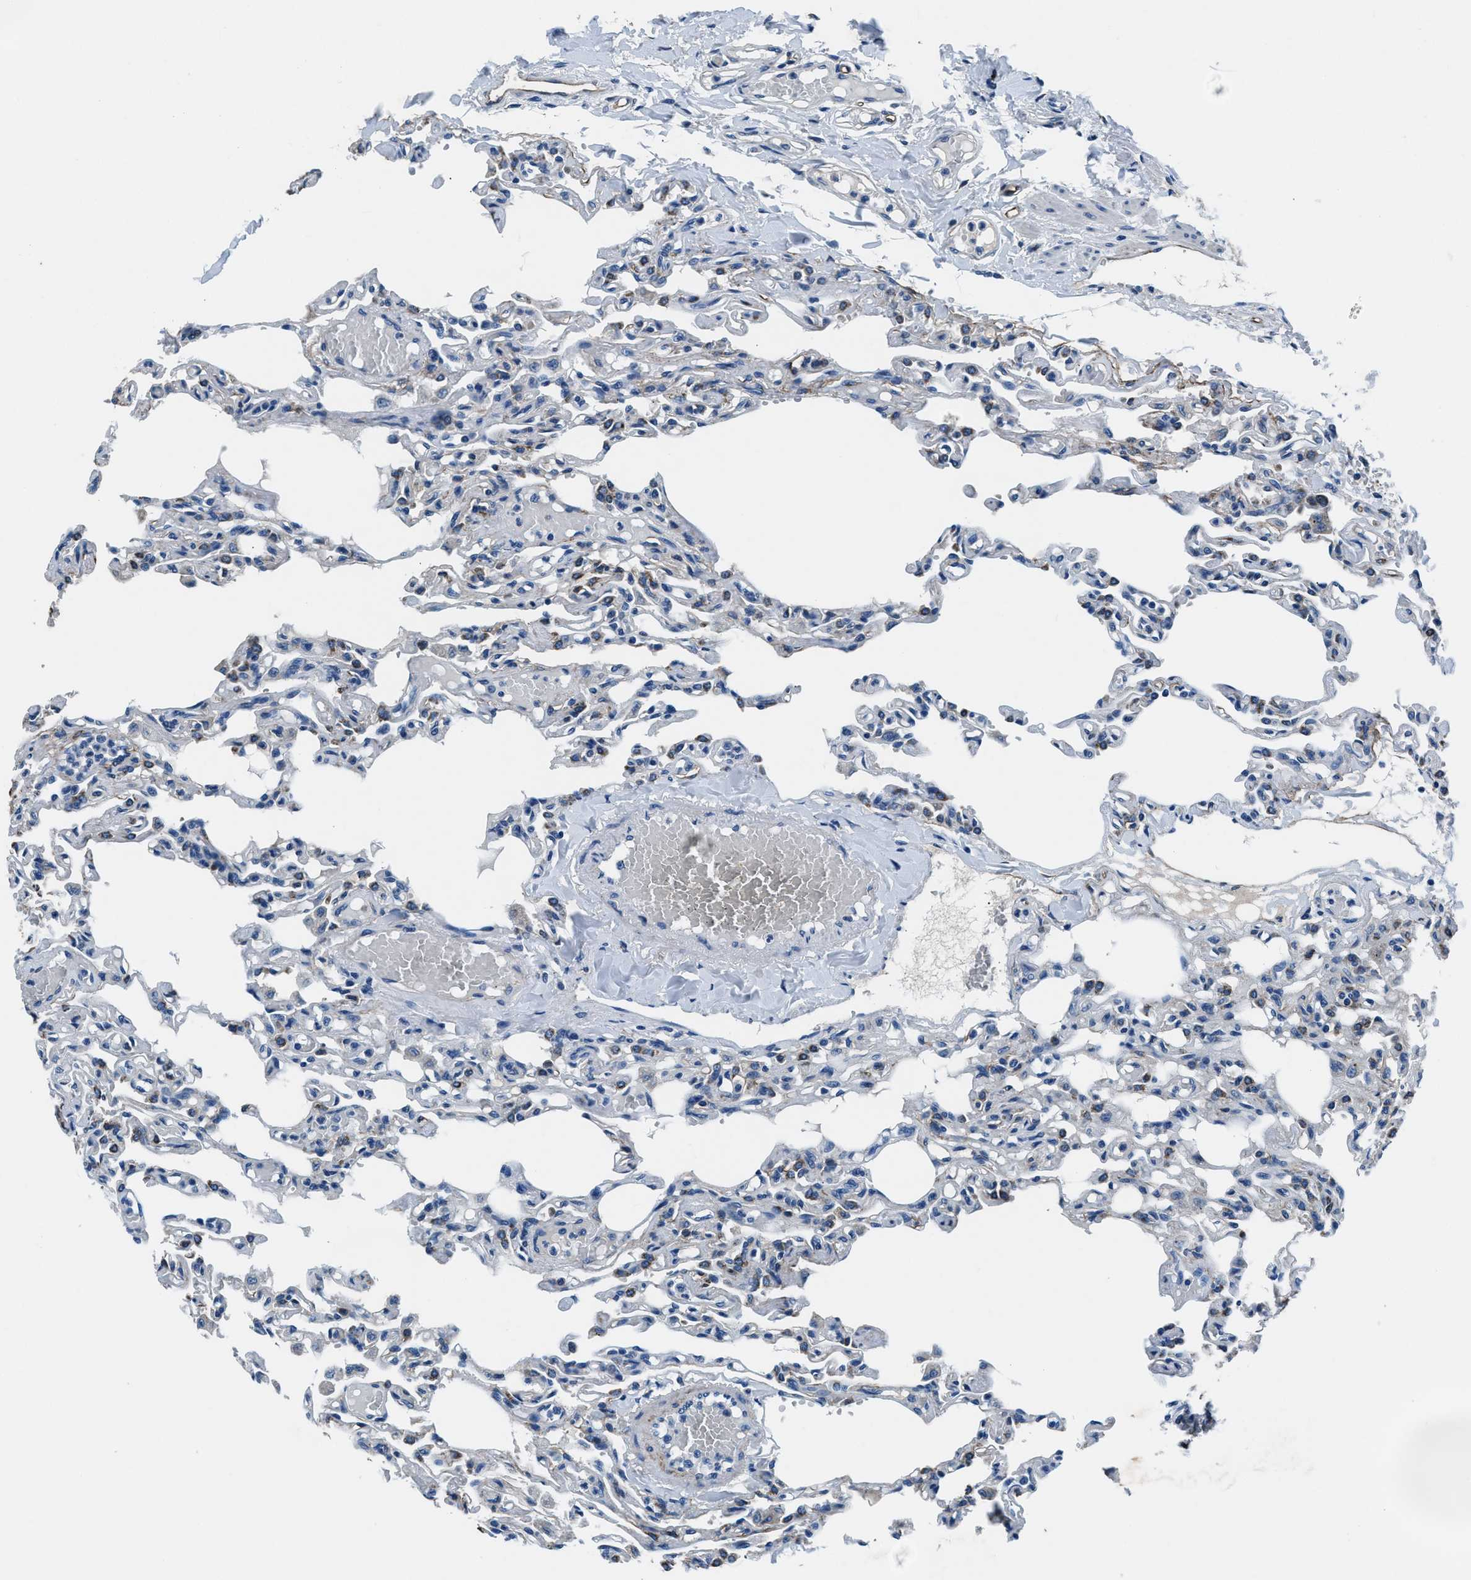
{"staining": {"intensity": "moderate", "quantity": "25%-75%", "location": "cytoplasmic/membranous"}, "tissue": "lung", "cell_type": "Alveolar cells", "image_type": "normal", "snomed": [{"axis": "morphology", "description": "Normal tissue, NOS"}, {"axis": "topography", "description": "Lung"}], "caption": "High-power microscopy captured an immunohistochemistry (IHC) histopathology image of benign lung, revealing moderate cytoplasmic/membranous expression in about 25%-75% of alveolar cells. Nuclei are stained in blue.", "gene": "PRTFDC1", "patient": {"sex": "male", "age": 21}}